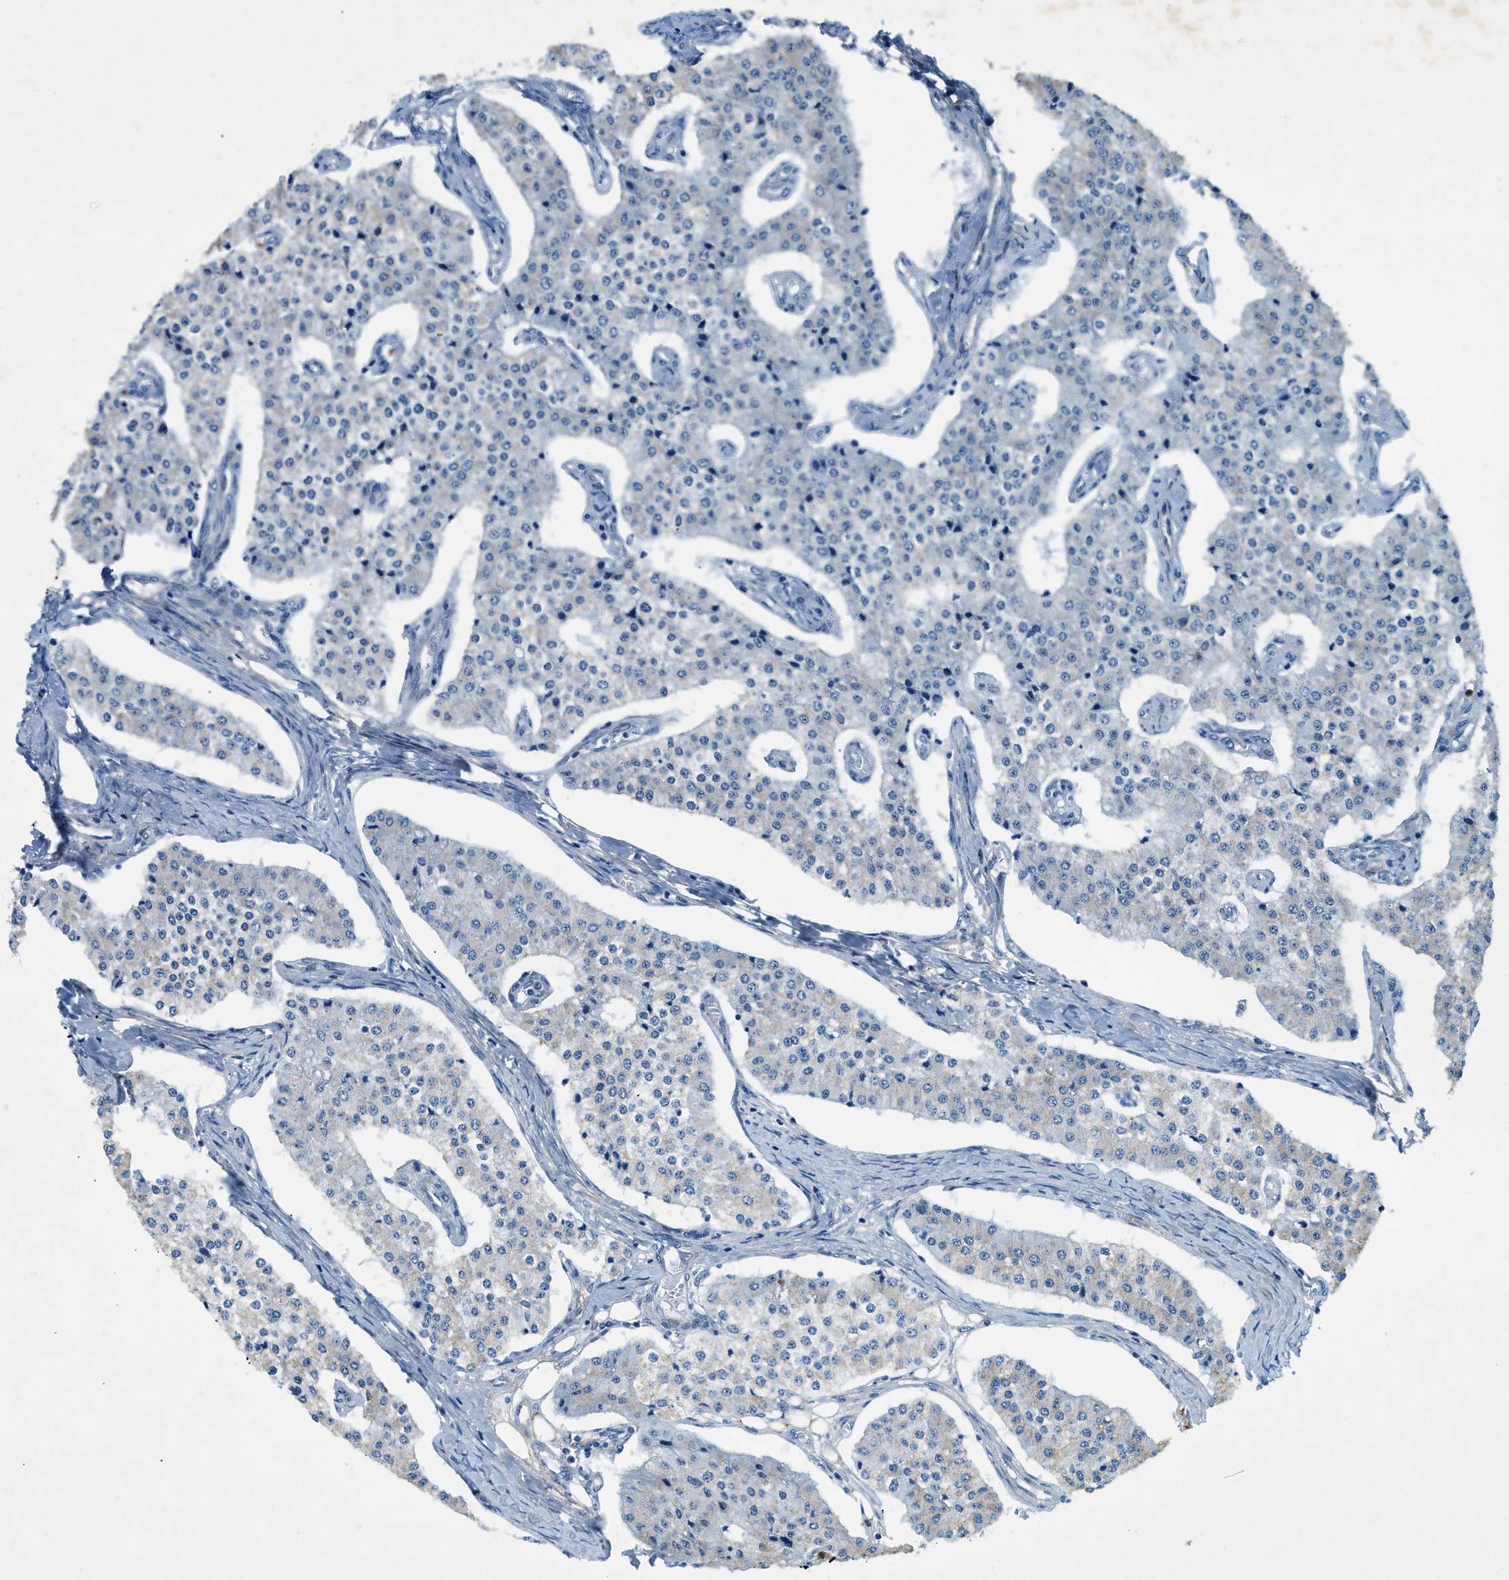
{"staining": {"intensity": "negative", "quantity": "none", "location": "none"}, "tissue": "carcinoid", "cell_type": "Tumor cells", "image_type": "cancer", "snomed": [{"axis": "morphology", "description": "Carcinoid, malignant, NOS"}, {"axis": "topography", "description": "Colon"}], "caption": "Immunohistochemistry photomicrograph of neoplastic tissue: carcinoid stained with DAB demonstrates no significant protein staining in tumor cells. (IHC, brightfield microscopy, high magnification).", "gene": "ZDHHC13", "patient": {"sex": "female", "age": 52}}